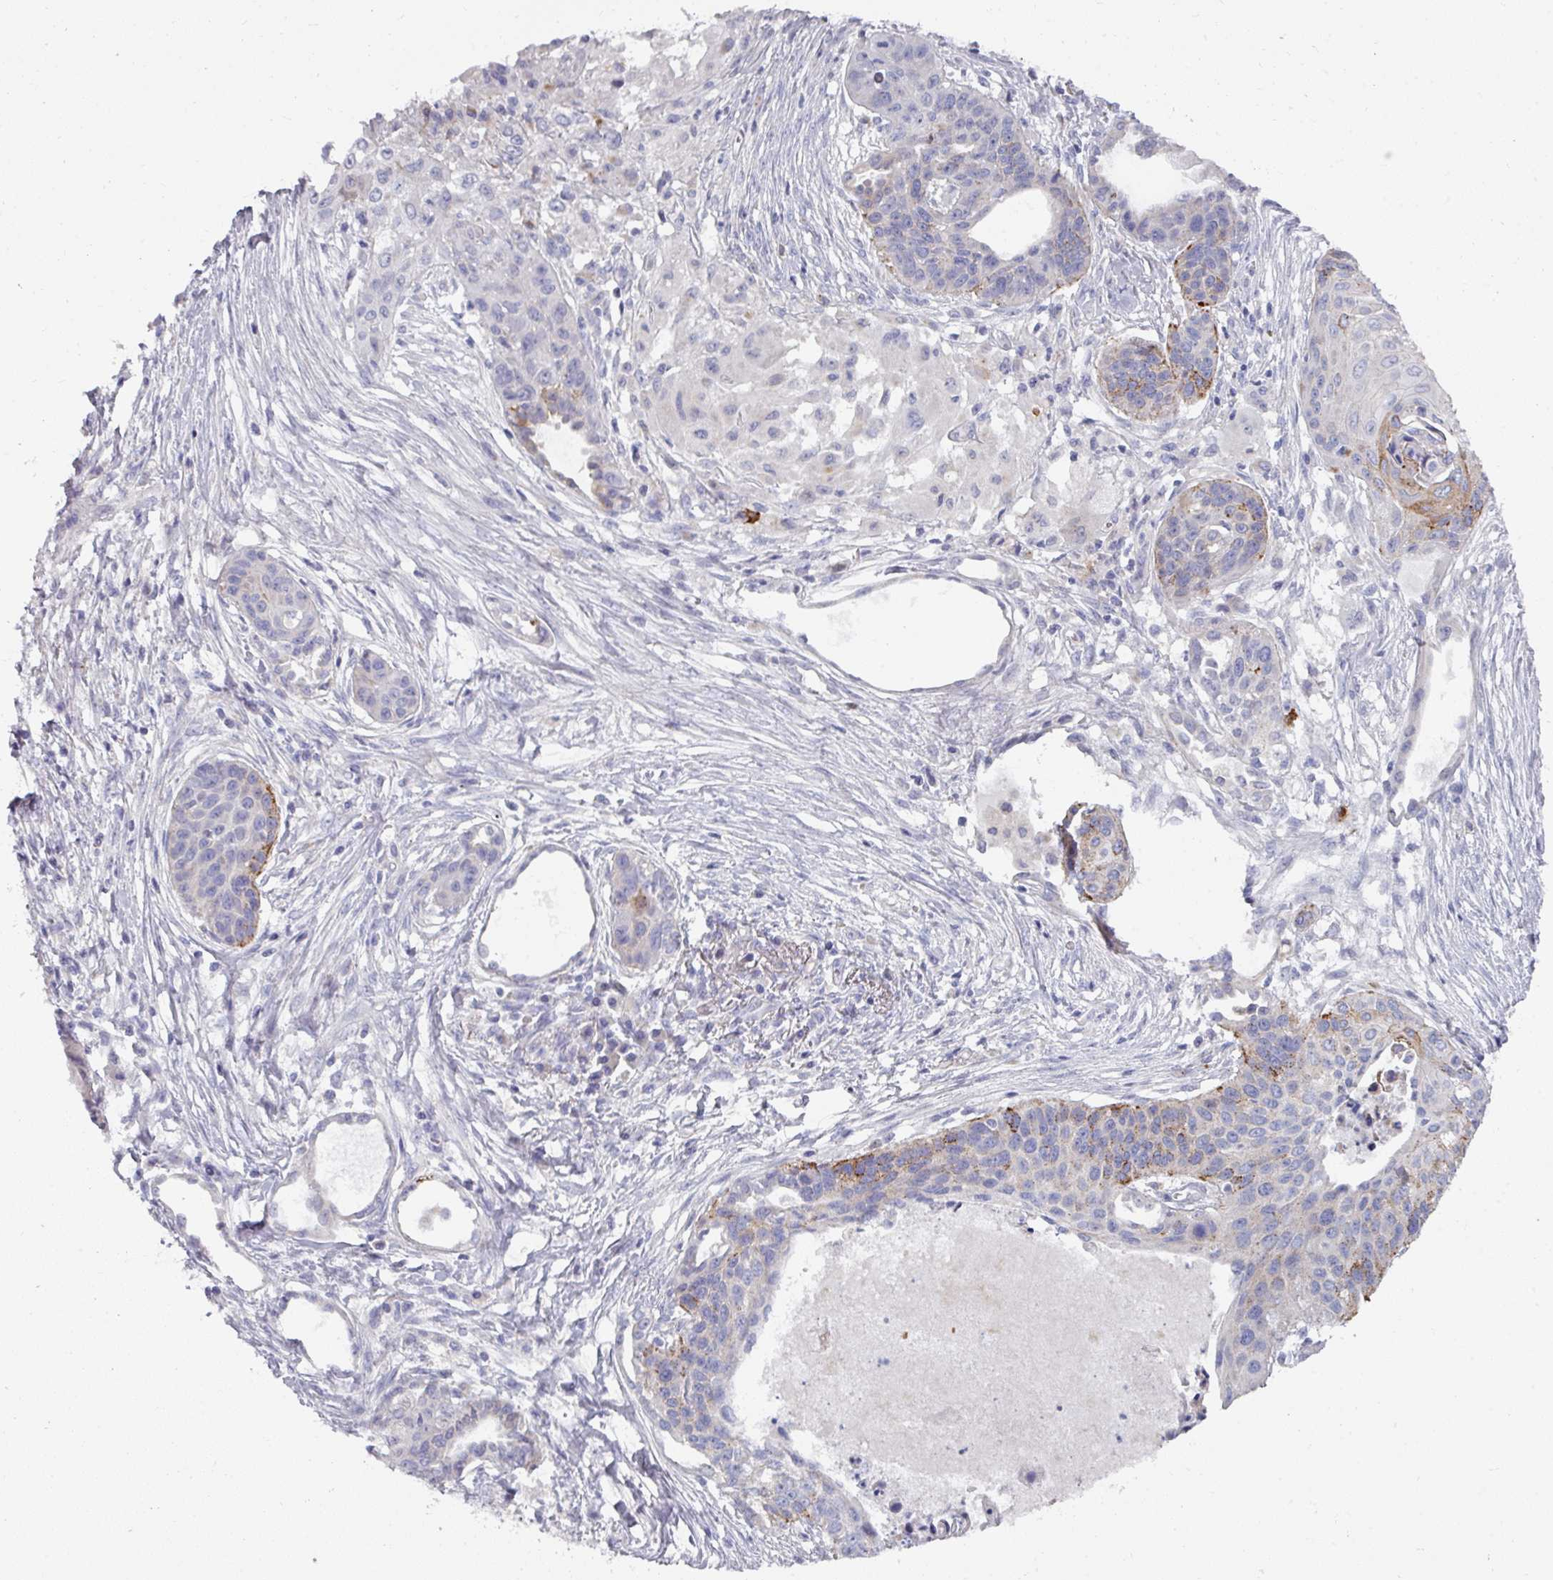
{"staining": {"intensity": "moderate", "quantity": "<25%", "location": "cytoplasmic/membranous"}, "tissue": "lung cancer", "cell_type": "Tumor cells", "image_type": "cancer", "snomed": [{"axis": "morphology", "description": "Squamous cell carcinoma, NOS"}, {"axis": "topography", "description": "Lung"}], "caption": "This micrograph reveals lung cancer (squamous cell carcinoma) stained with immunohistochemistry to label a protein in brown. The cytoplasmic/membranous of tumor cells show moderate positivity for the protein. Nuclei are counter-stained blue.", "gene": "NT5C1A", "patient": {"sex": "male", "age": 71}}